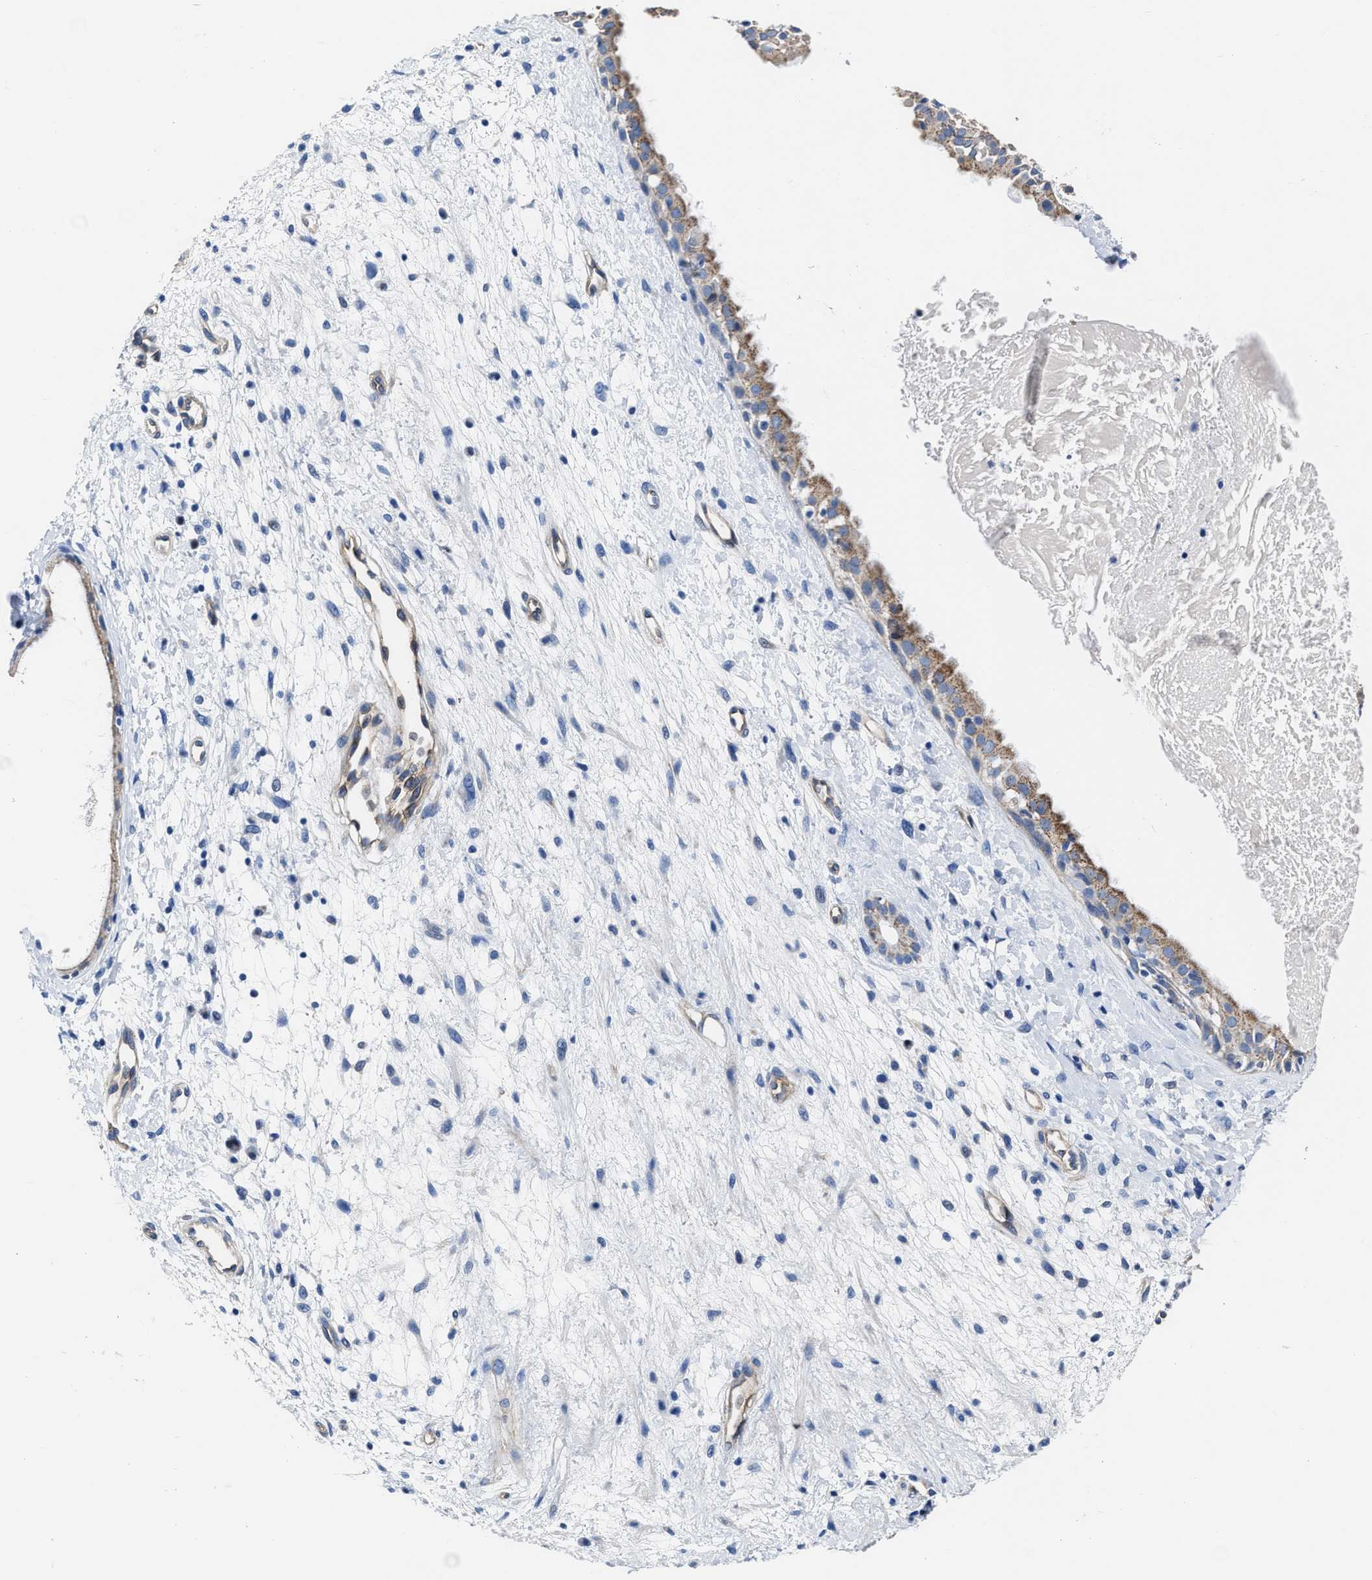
{"staining": {"intensity": "moderate", "quantity": "25%-75%", "location": "cytoplasmic/membranous"}, "tissue": "nasopharynx", "cell_type": "Respiratory epithelial cells", "image_type": "normal", "snomed": [{"axis": "morphology", "description": "Normal tissue, NOS"}, {"axis": "topography", "description": "Nasopharynx"}], "caption": "Normal nasopharynx exhibits moderate cytoplasmic/membranous positivity in approximately 25%-75% of respiratory epithelial cells, visualized by immunohistochemistry. The staining is performed using DAB brown chromogen to label protein expression. The nuclei are counter-stained blue using hematoxylin.", "gene": "KCNMB3", "patient": {"sex": "male", "age": 22}}